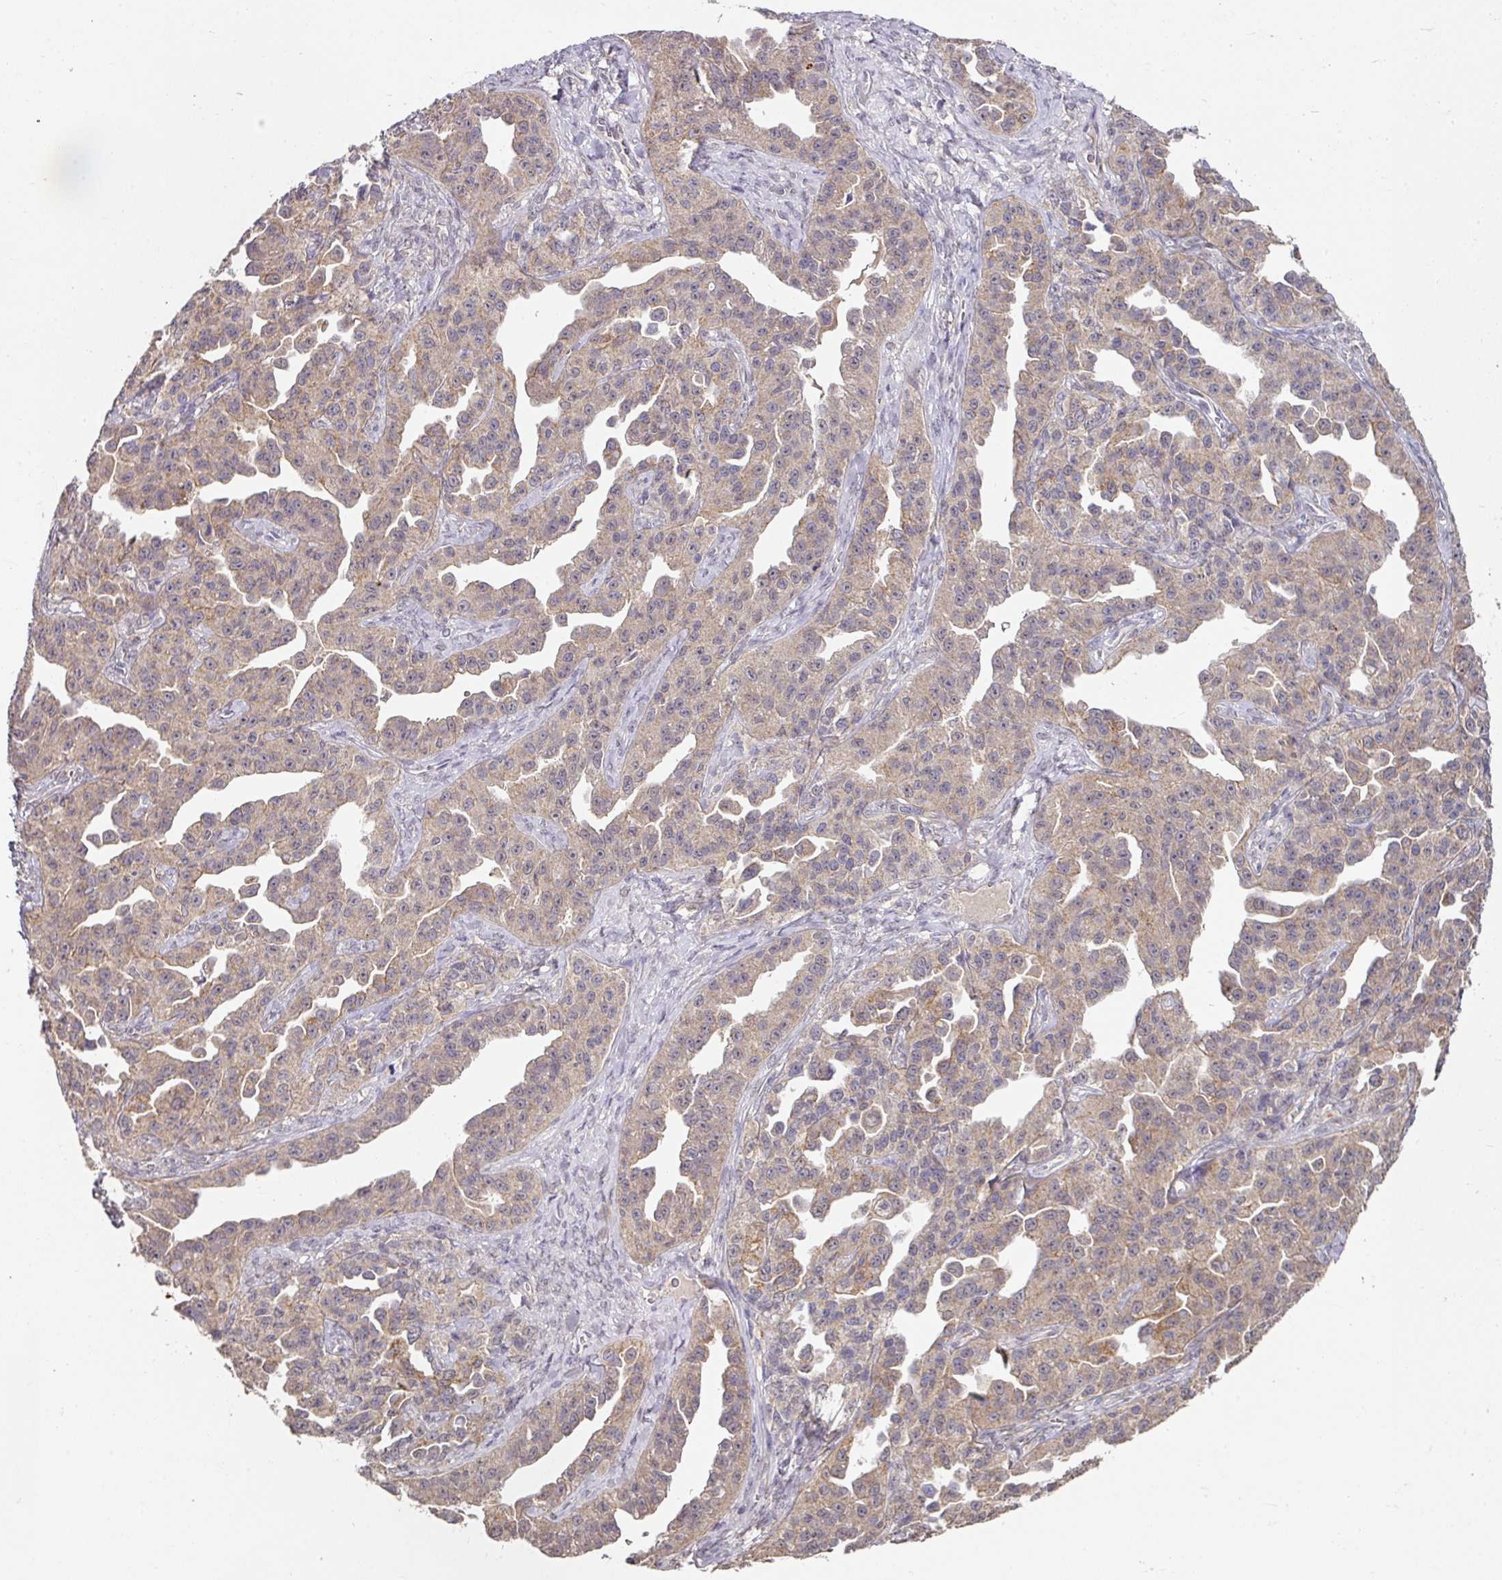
{"staining": {"intensity": "weak", "quantity": ">75%", "location": "cytoplasmic/membranous"}, "tissue": "ovarian cancer", "cell_type": "Tumor cells", "image_type": "cancer", "snomed": [{"axis": "morphology", "description": "Cystadenocarcinoma, serous, NOS"}, {"axis": "topography", "description": "Ovary"}], "caption": "IHC photomicrograph of neoplastic tissue: ovarian cancer stained using IHC shows low levels of weak protein expression localized specifically in the cytoplasmic/membranous of tumor cells, appearing as a cytoplasmic/membranous brown color.", "gene": "EXTL3", "patient": {"sex": "female", "age": 75}}